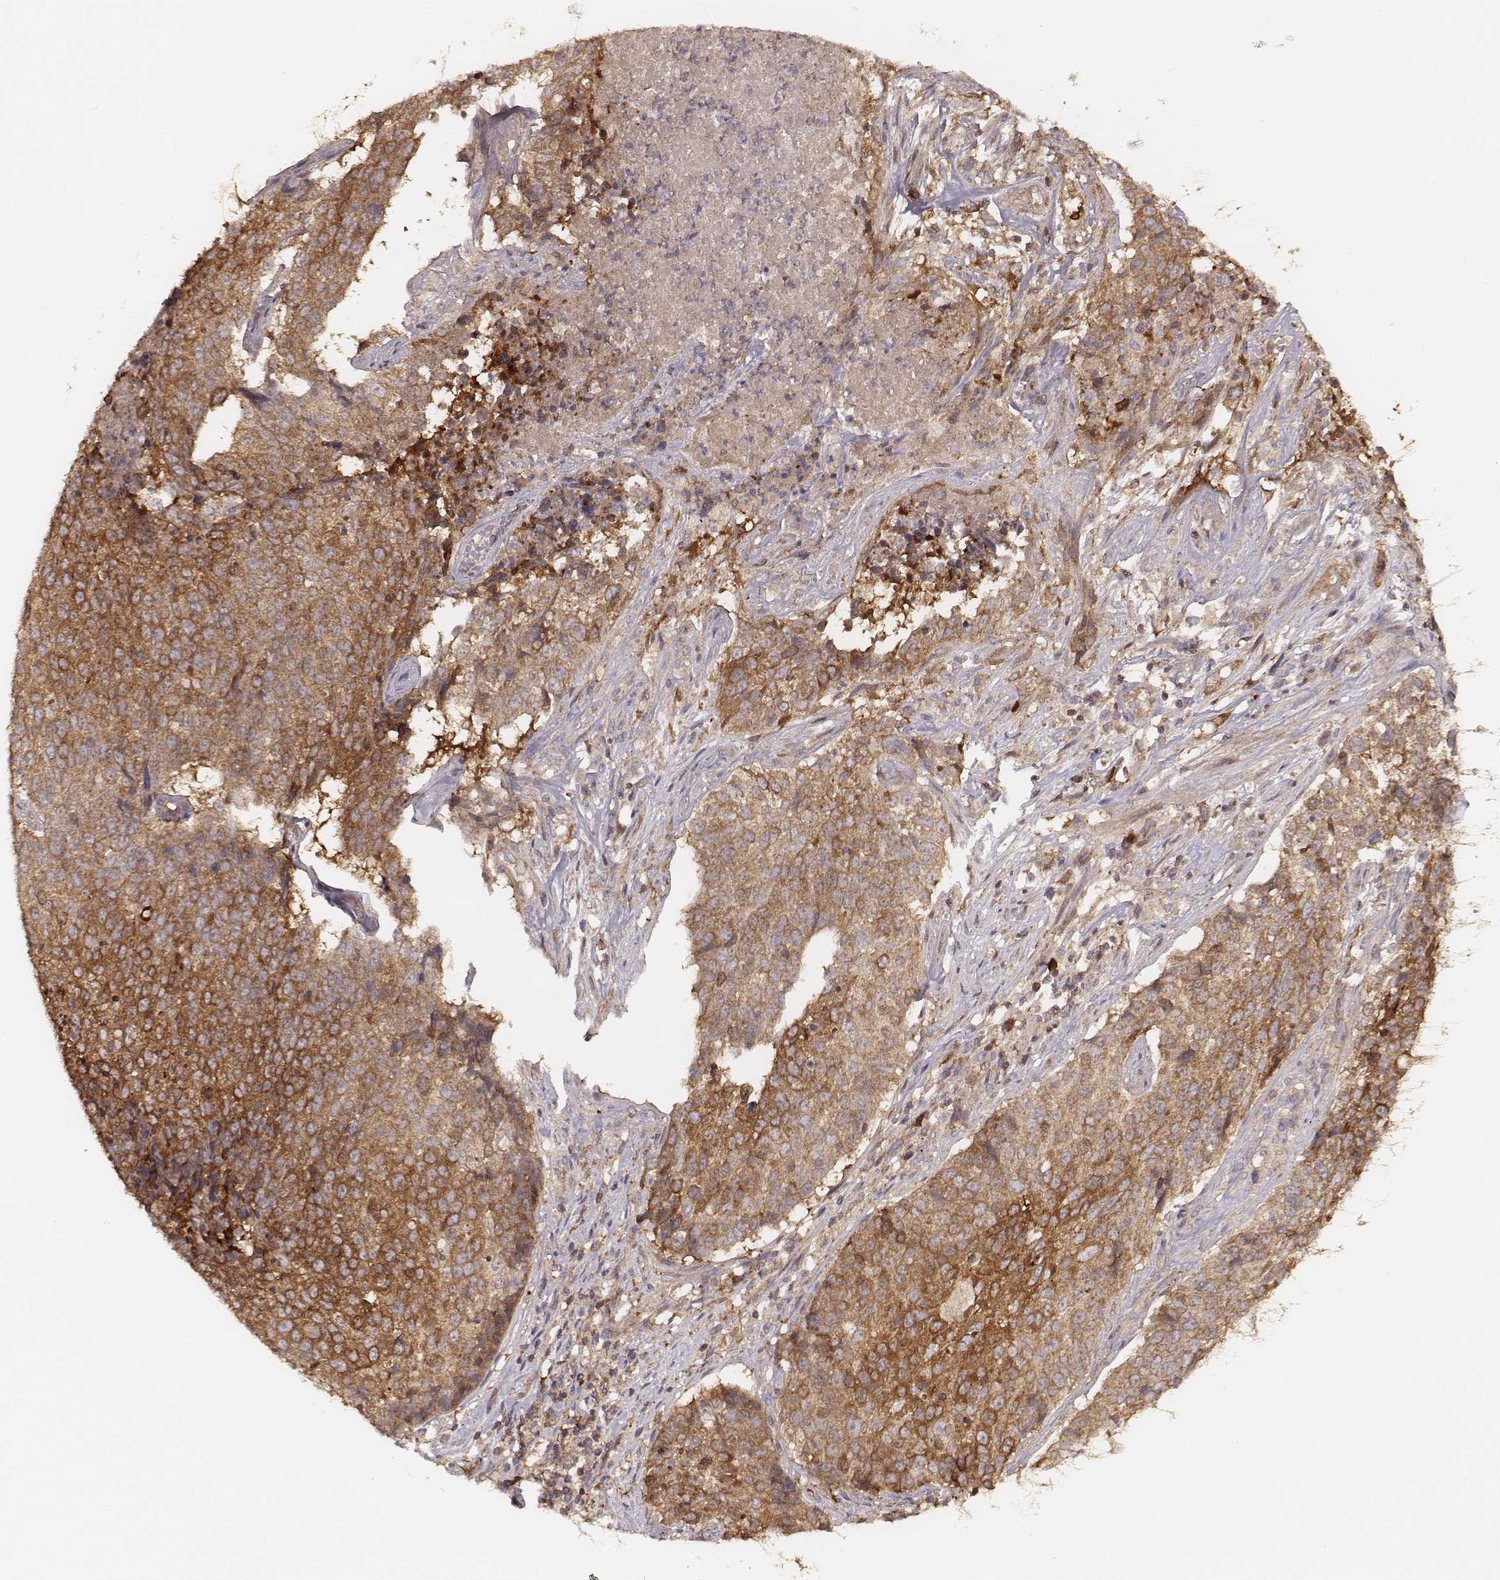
{"staining": {"intensity": "strong", "quantity": ">75%", "location": "cytoplasmic/membranous"}, "tissue": "lung cancer", "cell_type": "Tumor cells", "image_type": "cancer", "snomed": [{"axis": "morphology", "description": "Normal tissue, NOS"}, {"axis": "morphology", "description": "Squamous cell carcinoma, NOS"}, {"axis": "topography", "description": "Bronchus"}, {"axis": "topography", "description": "Lung"}], "caption": "Protein expression analysis of human squamous cell carcinoma (lung) reveals strong cytoplasmic/membranous positivity in approximately >75% of tumor cells.", "gene": "CARS1", "patient": {"sex": "male", "age": 64}}